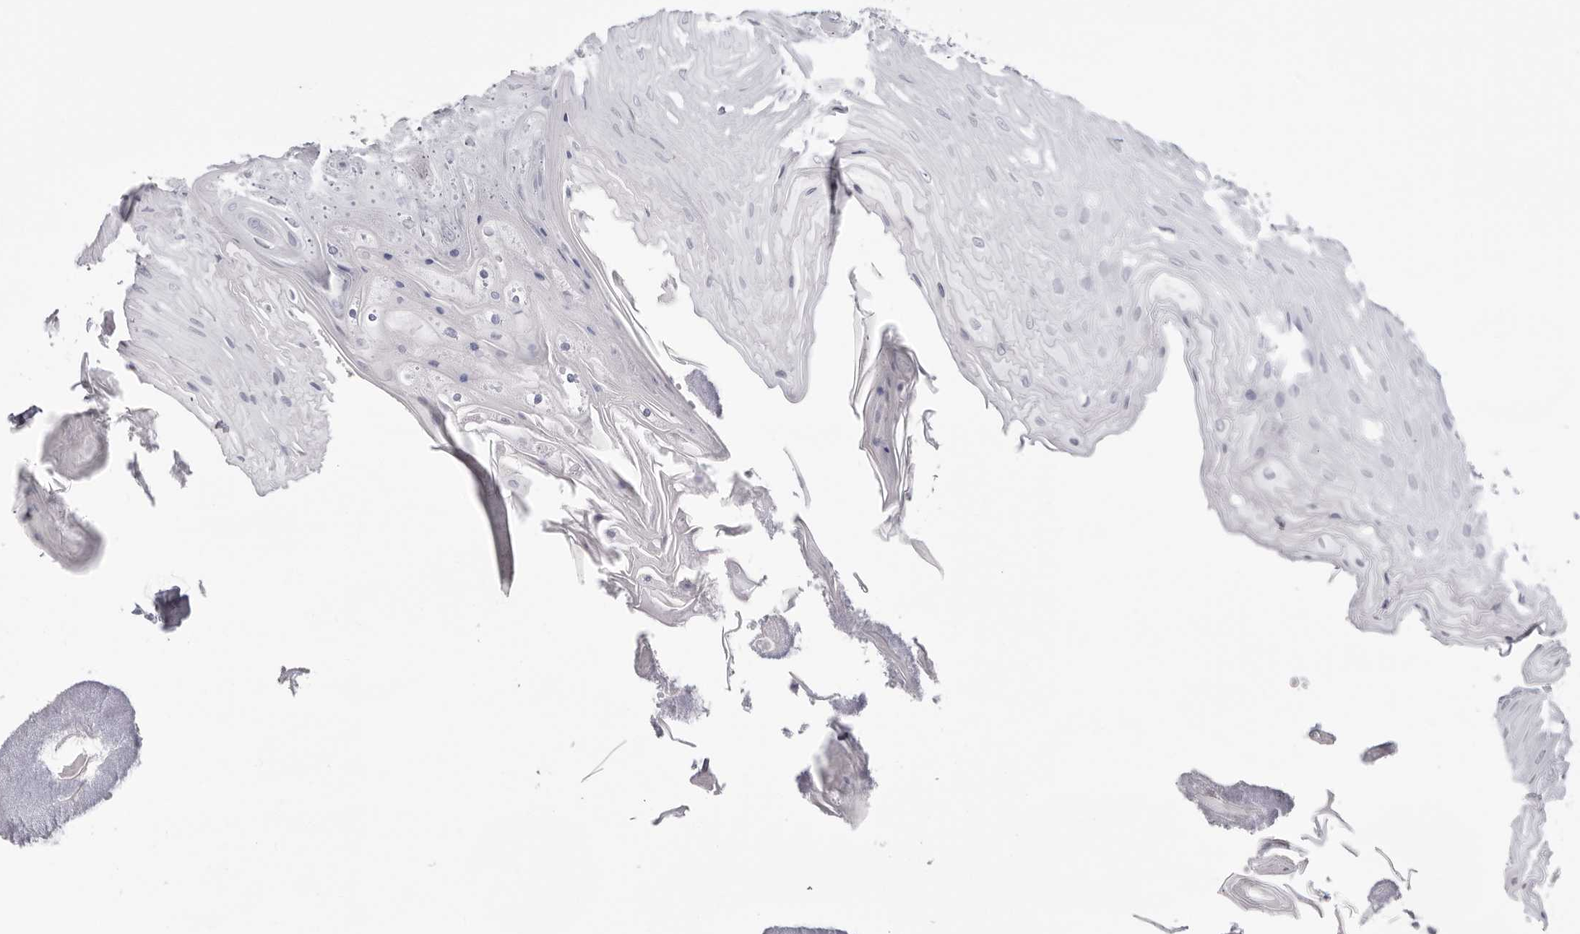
{"staining": {"intensity": "negative", "quantity": "none", "location": "none"}, "tissue": "oral mucosa", "cell_type": "Squamous epithelial cells", "image_type": "normal", "snomed": [{"axis": "morphology", "description": "Normal tissue, NOS"}, {"axis": "morphology", "description": "Squamous cell carcinoma, NOS"}, {"axis": "topography", "description": "Skeletal muscle"}, {"axis": "topography", "description": "Oral tissue"}, {"axis": "topography", "description": "Salivary gland"}, {"axis": "topography", "description": "Head-Neck"}], "caption": "A high-resolution histopathology image shows IHC staining of benign oral mucosa, which exhibits no significant staining in squamous epithelial cells.", "gene": "INSL3", "patient": {"sex": "male", "age": 54}}